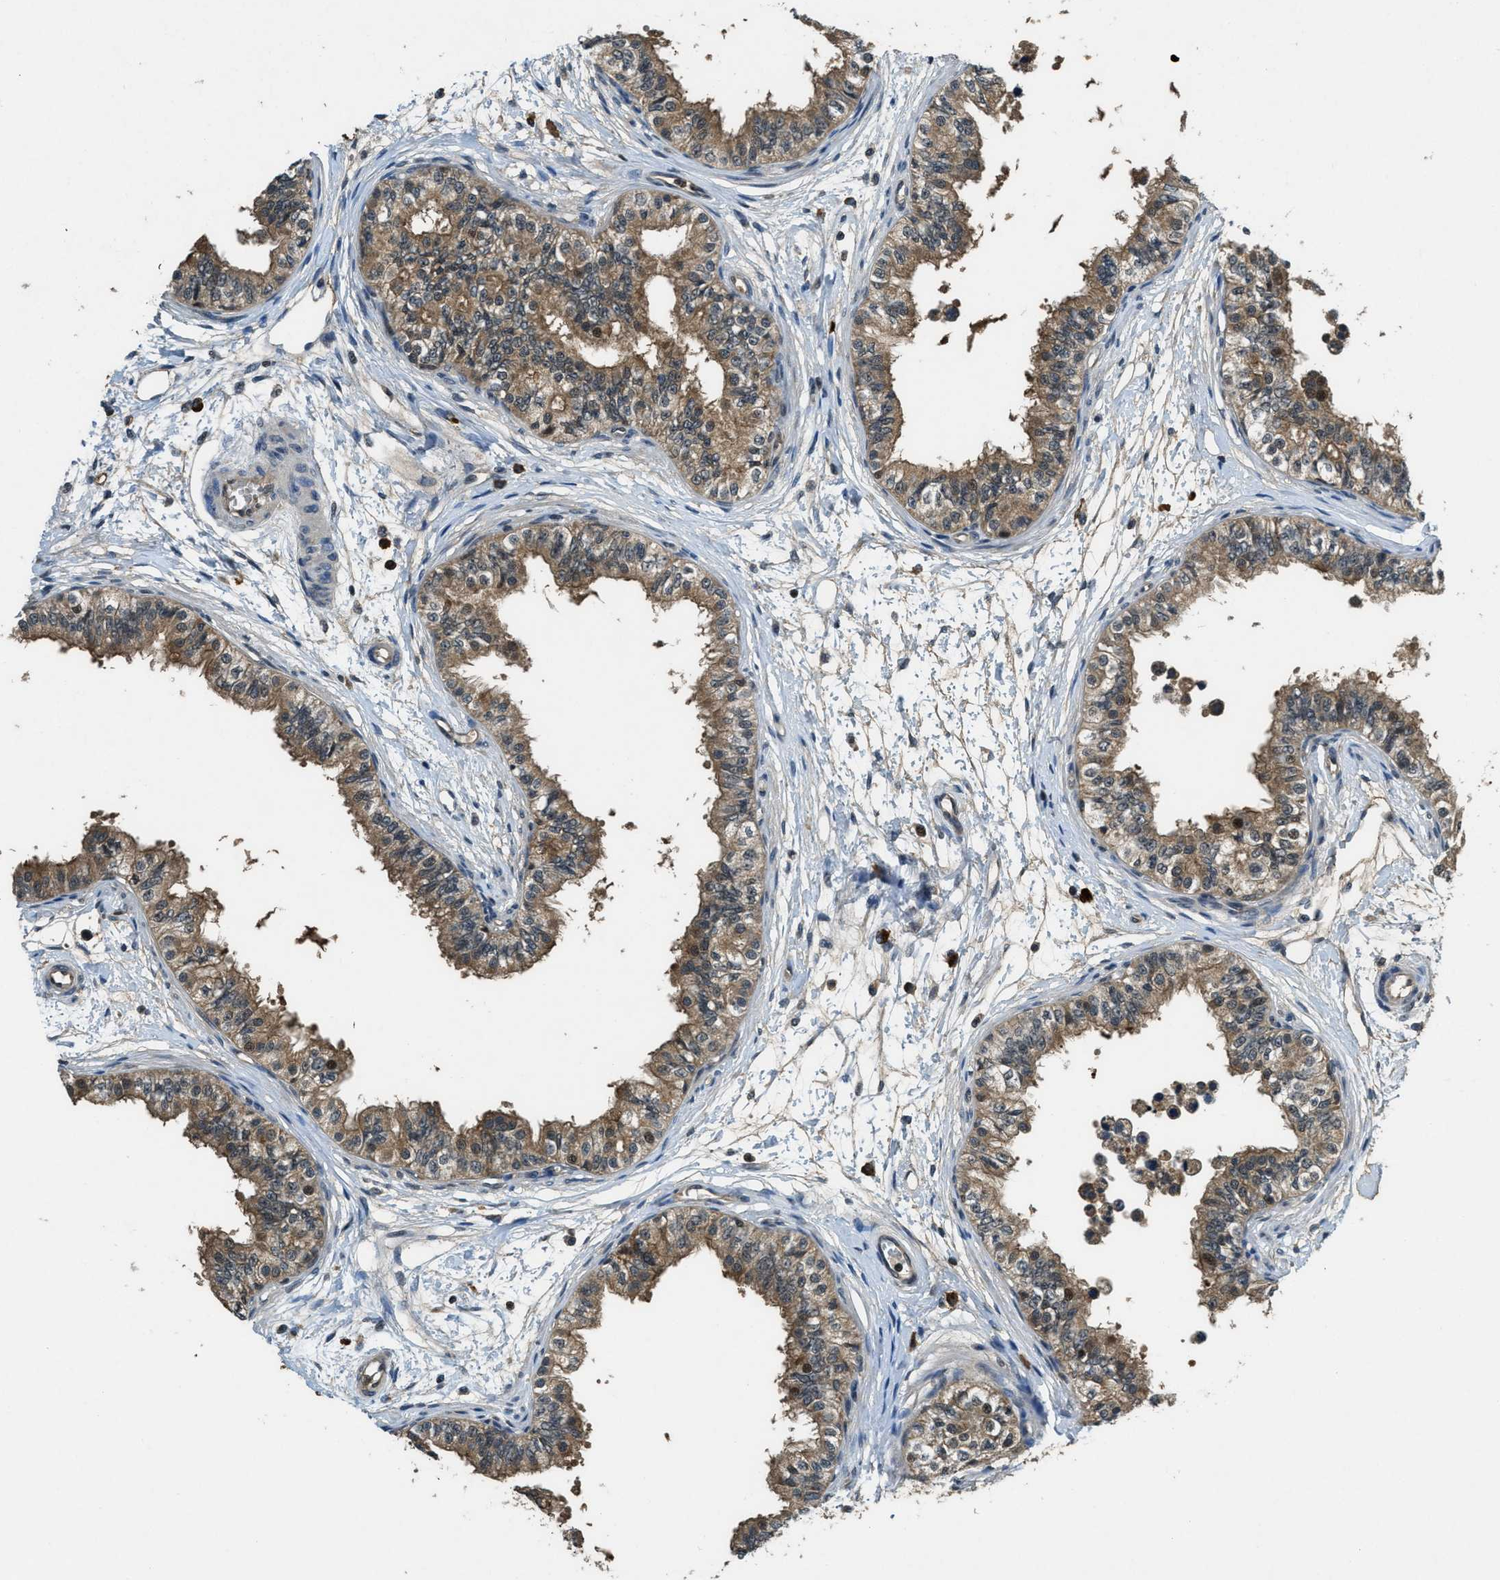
{"staining": {"intensity": "moderate", "quantity": ">75%", "location": "cytoplasmic/membranous"}, "tissue": "epididymis", "cell_type": "Glandular cells", "image_type": "normal", "snomed": [{"axis": "morphology", "description": "Normal tissue, NOS"}, {"axis": "morphology", "description": "Adenocarcinoma, metastatic, NOS"}, {"axis": "topography", "description": "Testis"}, {"axis": "topography", "description": "Epididymis"}], "caption": "This photomicrograph exhibits immunohistochemistry (IHC) staining of unremarkable epididymis, with medium moderate cytoplasmic/membranous positivity in about >75% of glandular cells.", "gene": "DUSP6", "patient": {"sex": "male", "age": 26}}